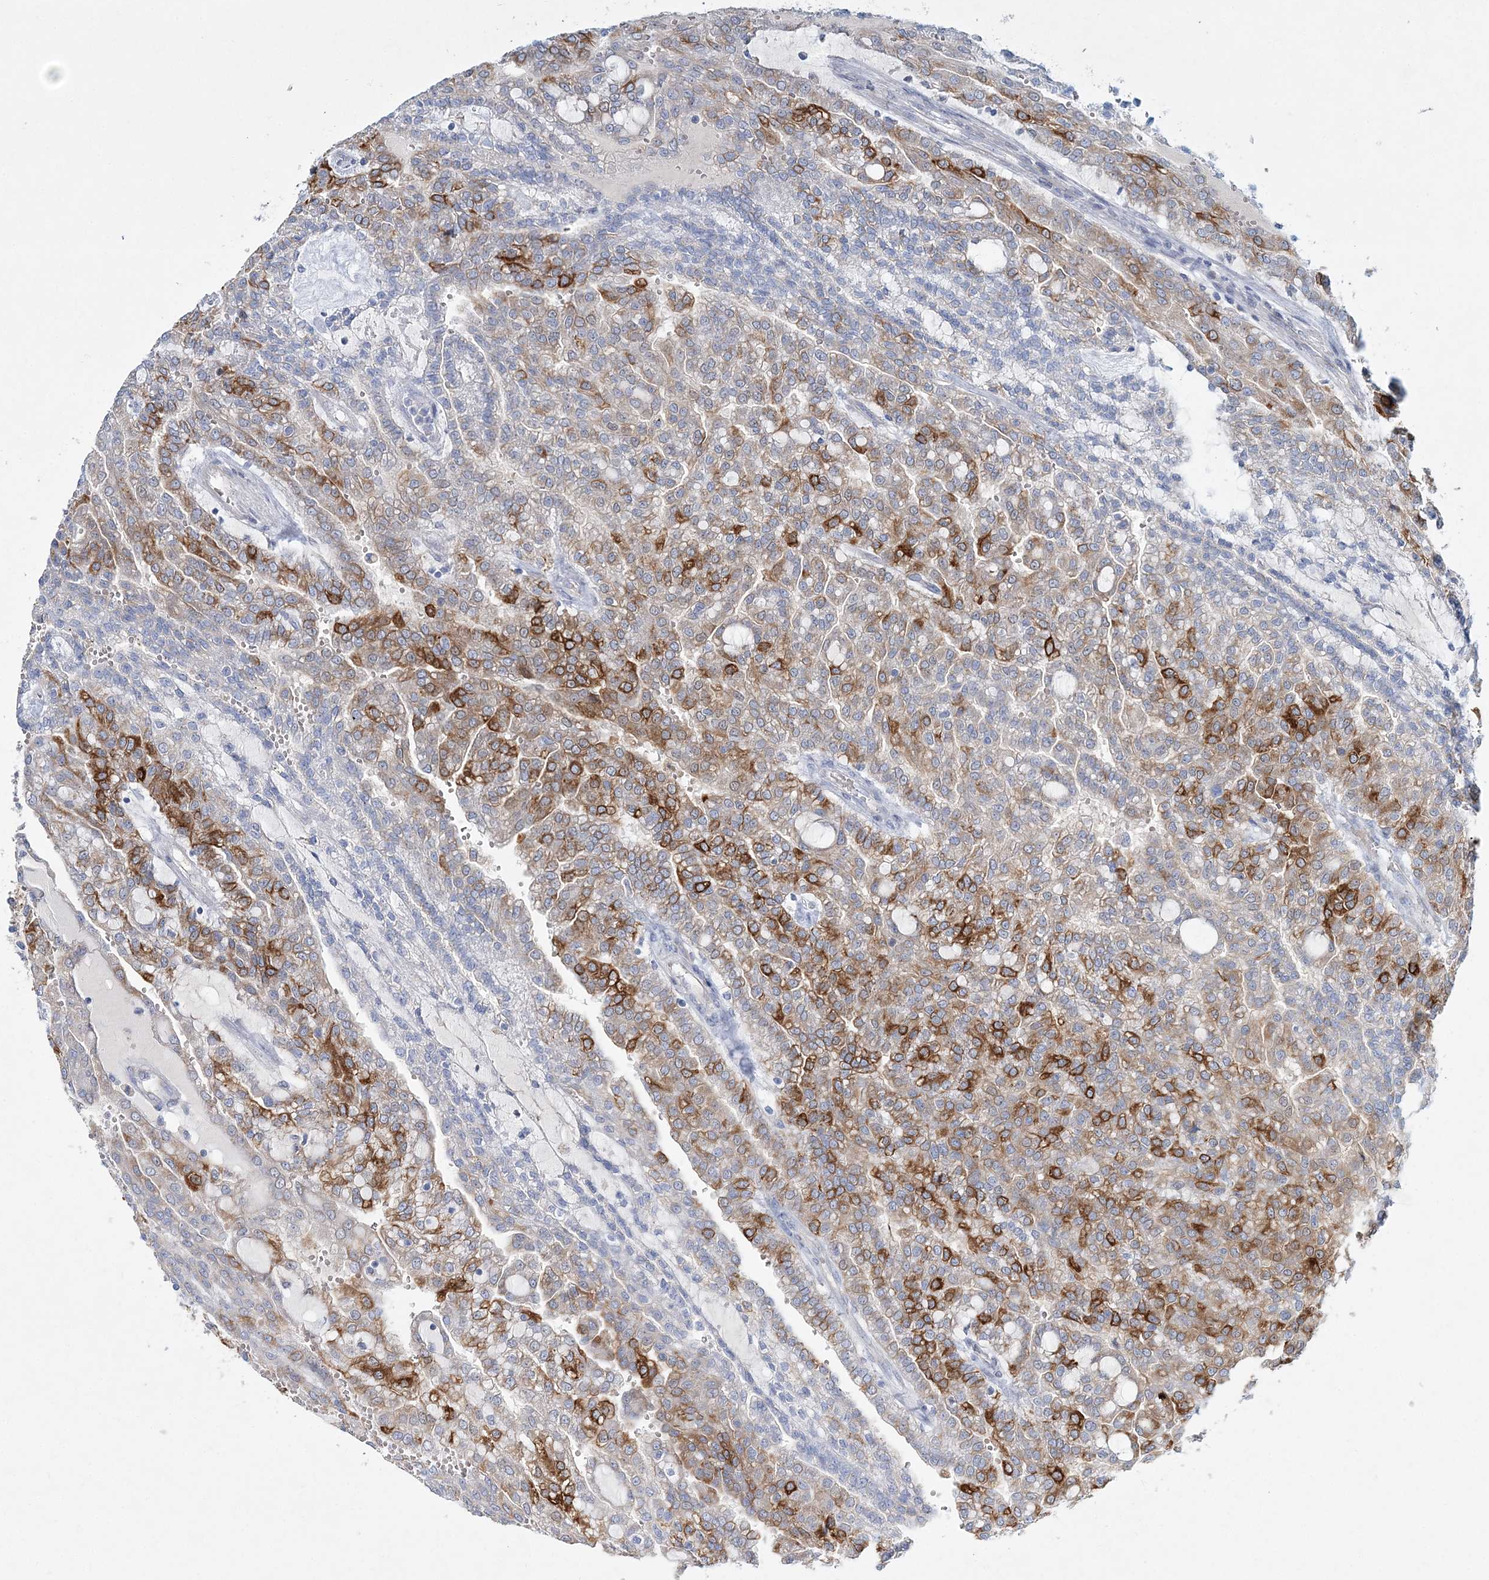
{"staining": {"intensity": "strong", "quantity": "25%-75%", "location": "cytoplasmic/membranous"}, "tissue": "renal cancer", "cell_type": "Tumor cells", "image_type": "cancer", "snomed": [{"axis": "morphology", "description": "Adenocarcinoma, NOS"}, {"axis": "topography", "description": "Kidney"}], "caption": "IHC of renal cancer demonstrates high levels of strong cytoplasmic/membranous positivity in approximately 25%-75% of tumor cells.", "gene": "ADGRL1", "patient": {"sex": "male", "age": 63}}